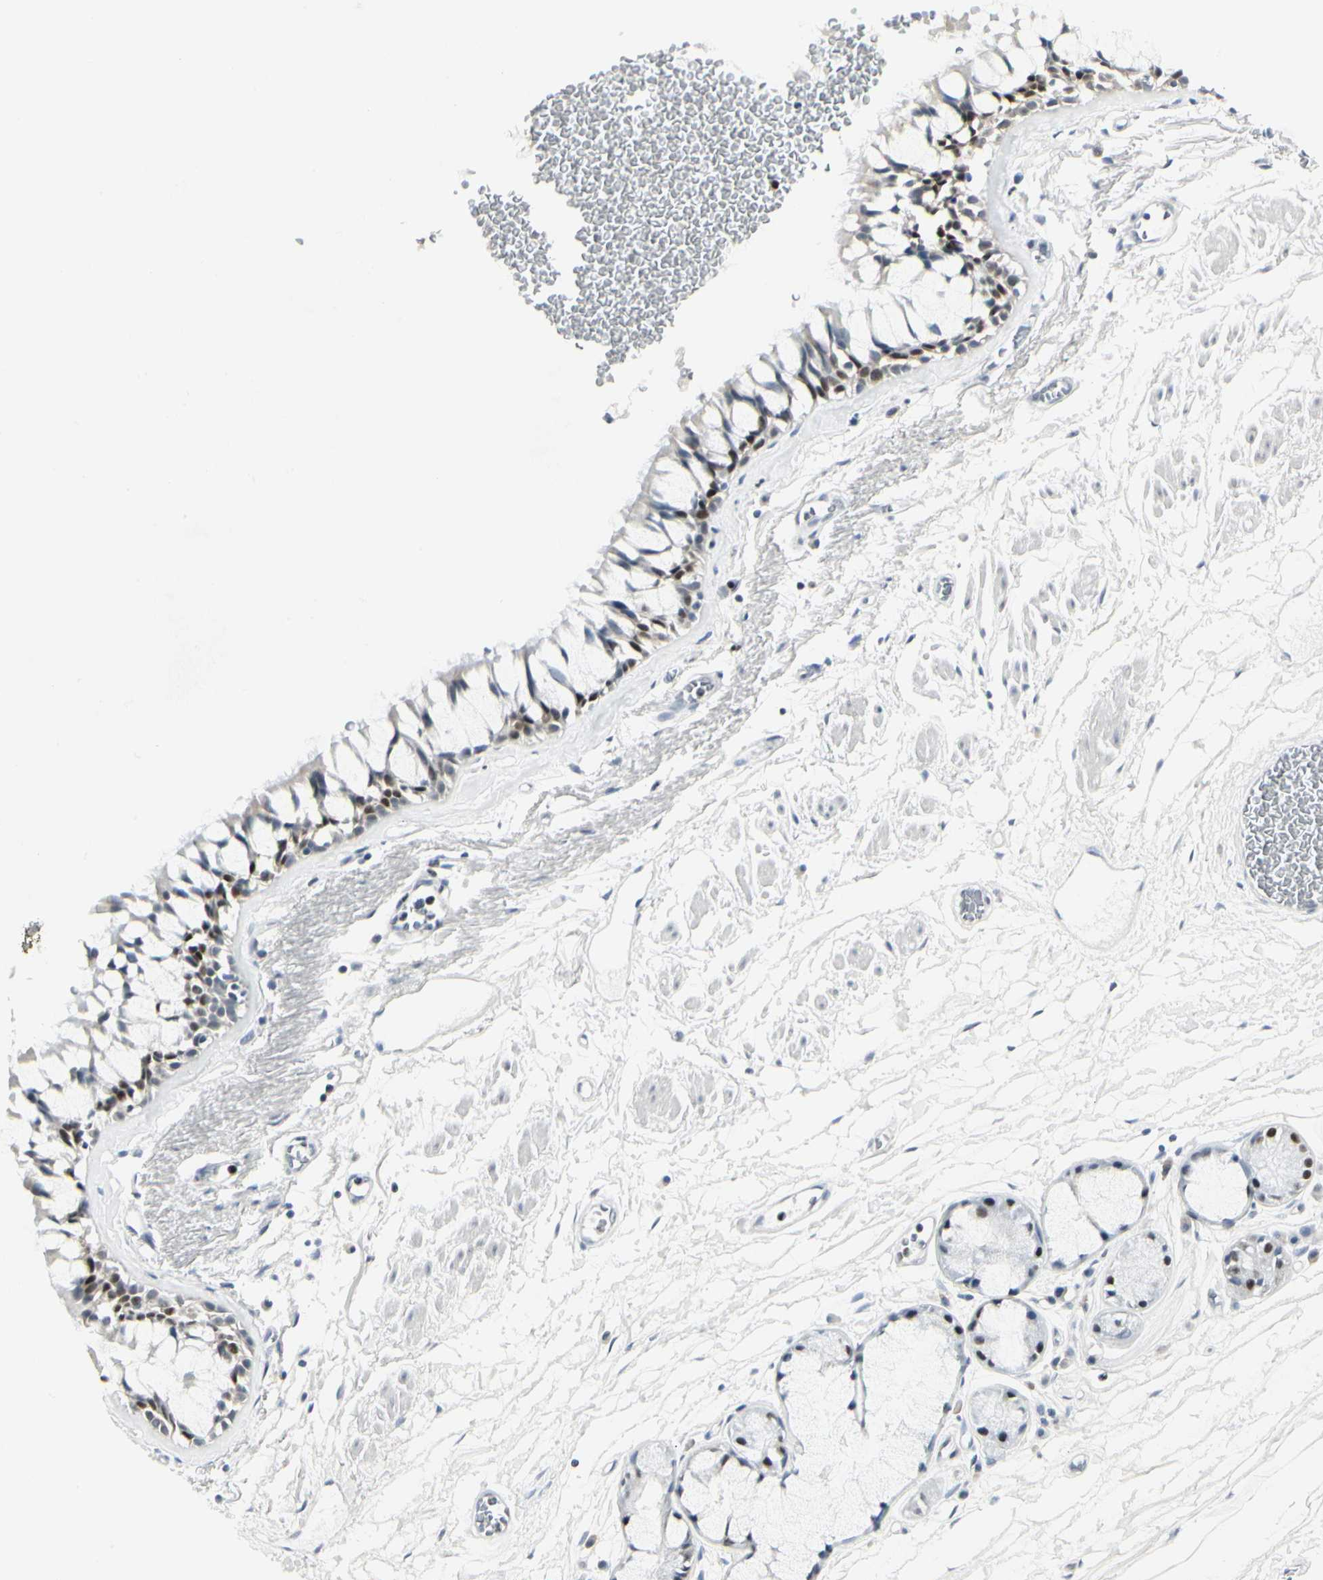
{"staining": {"intensity": "strong", "quantity": "25%-75%", "location": "nuclear"}, "tissue": "bronchus", "cell_type": "Respiratory epithelial cells", "image_type": "normal", "snomed": [{"axis": "morphology", "description": "Normal tissue, NOS"}, {"axis": "topography", "description": "Bronchus"}], "caption": "This is a photomicrograph of immunohistochemistry (IHC) staining of benign bronchus, which shows strong staining in the nuclear of respiratory epithelial cells.", "gene": "ZBTB7B", "patient": {"sex": "male", "age": 66}}